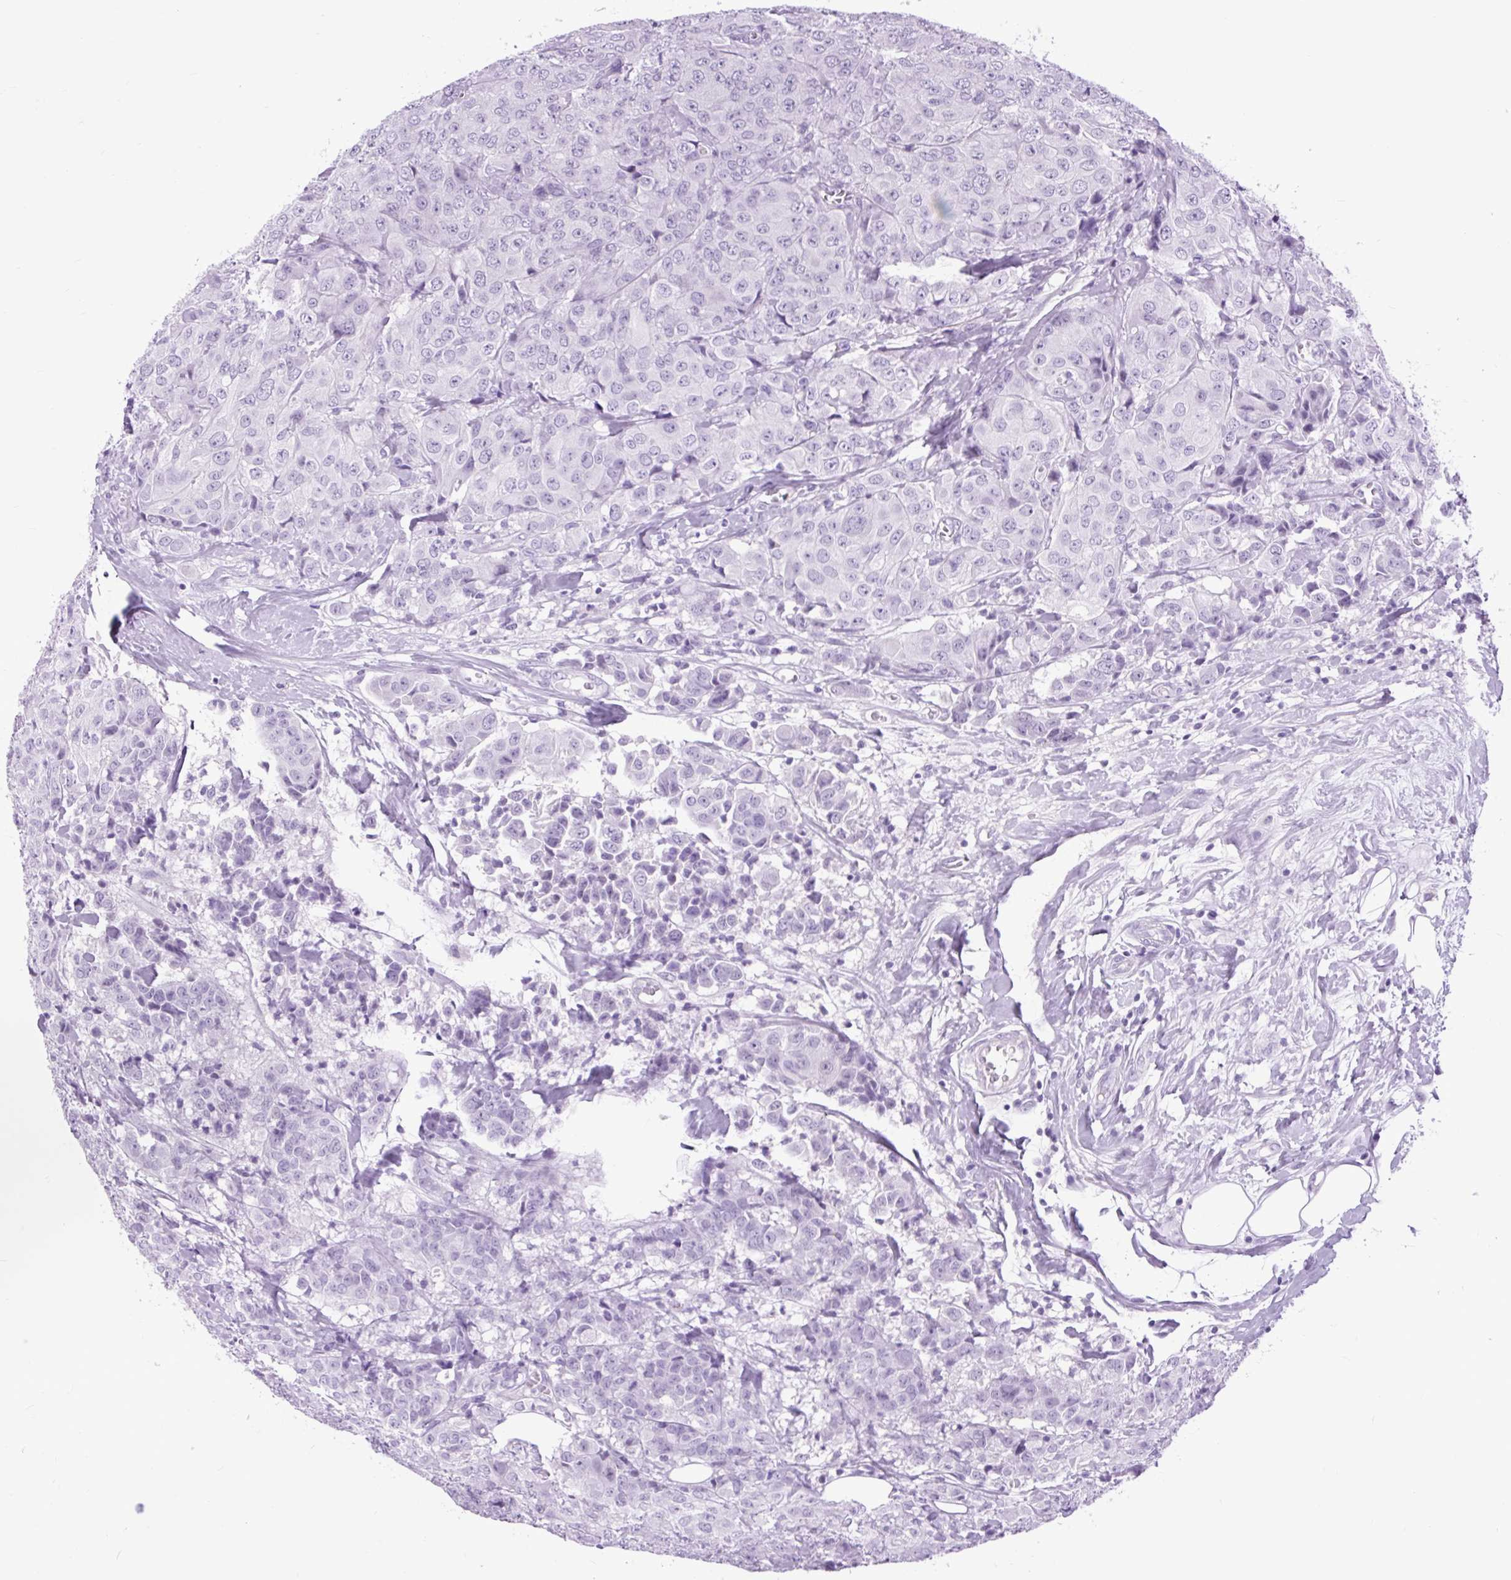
{"staining": {"intensity": "negative", "quantity": "none", "location": "none"}, "tissue": "breast cancer", "cell_type": "Tumor cells", "image_type": "cancer", "snomed": [{"axis": "morphology", "description": "Duct carcinoma"}, {"axis": "topography", "description": "Breast"}], "caption": "Tumor cells show no significant protein staining in breast cancer. The staining is performed using DAB (3,3'-diaminobenzidine) brown chromogen with nuclei counter-stained in using hematoxylin.", "gene": "DPP6", "patient": {"sex": "female", "age": 43}}